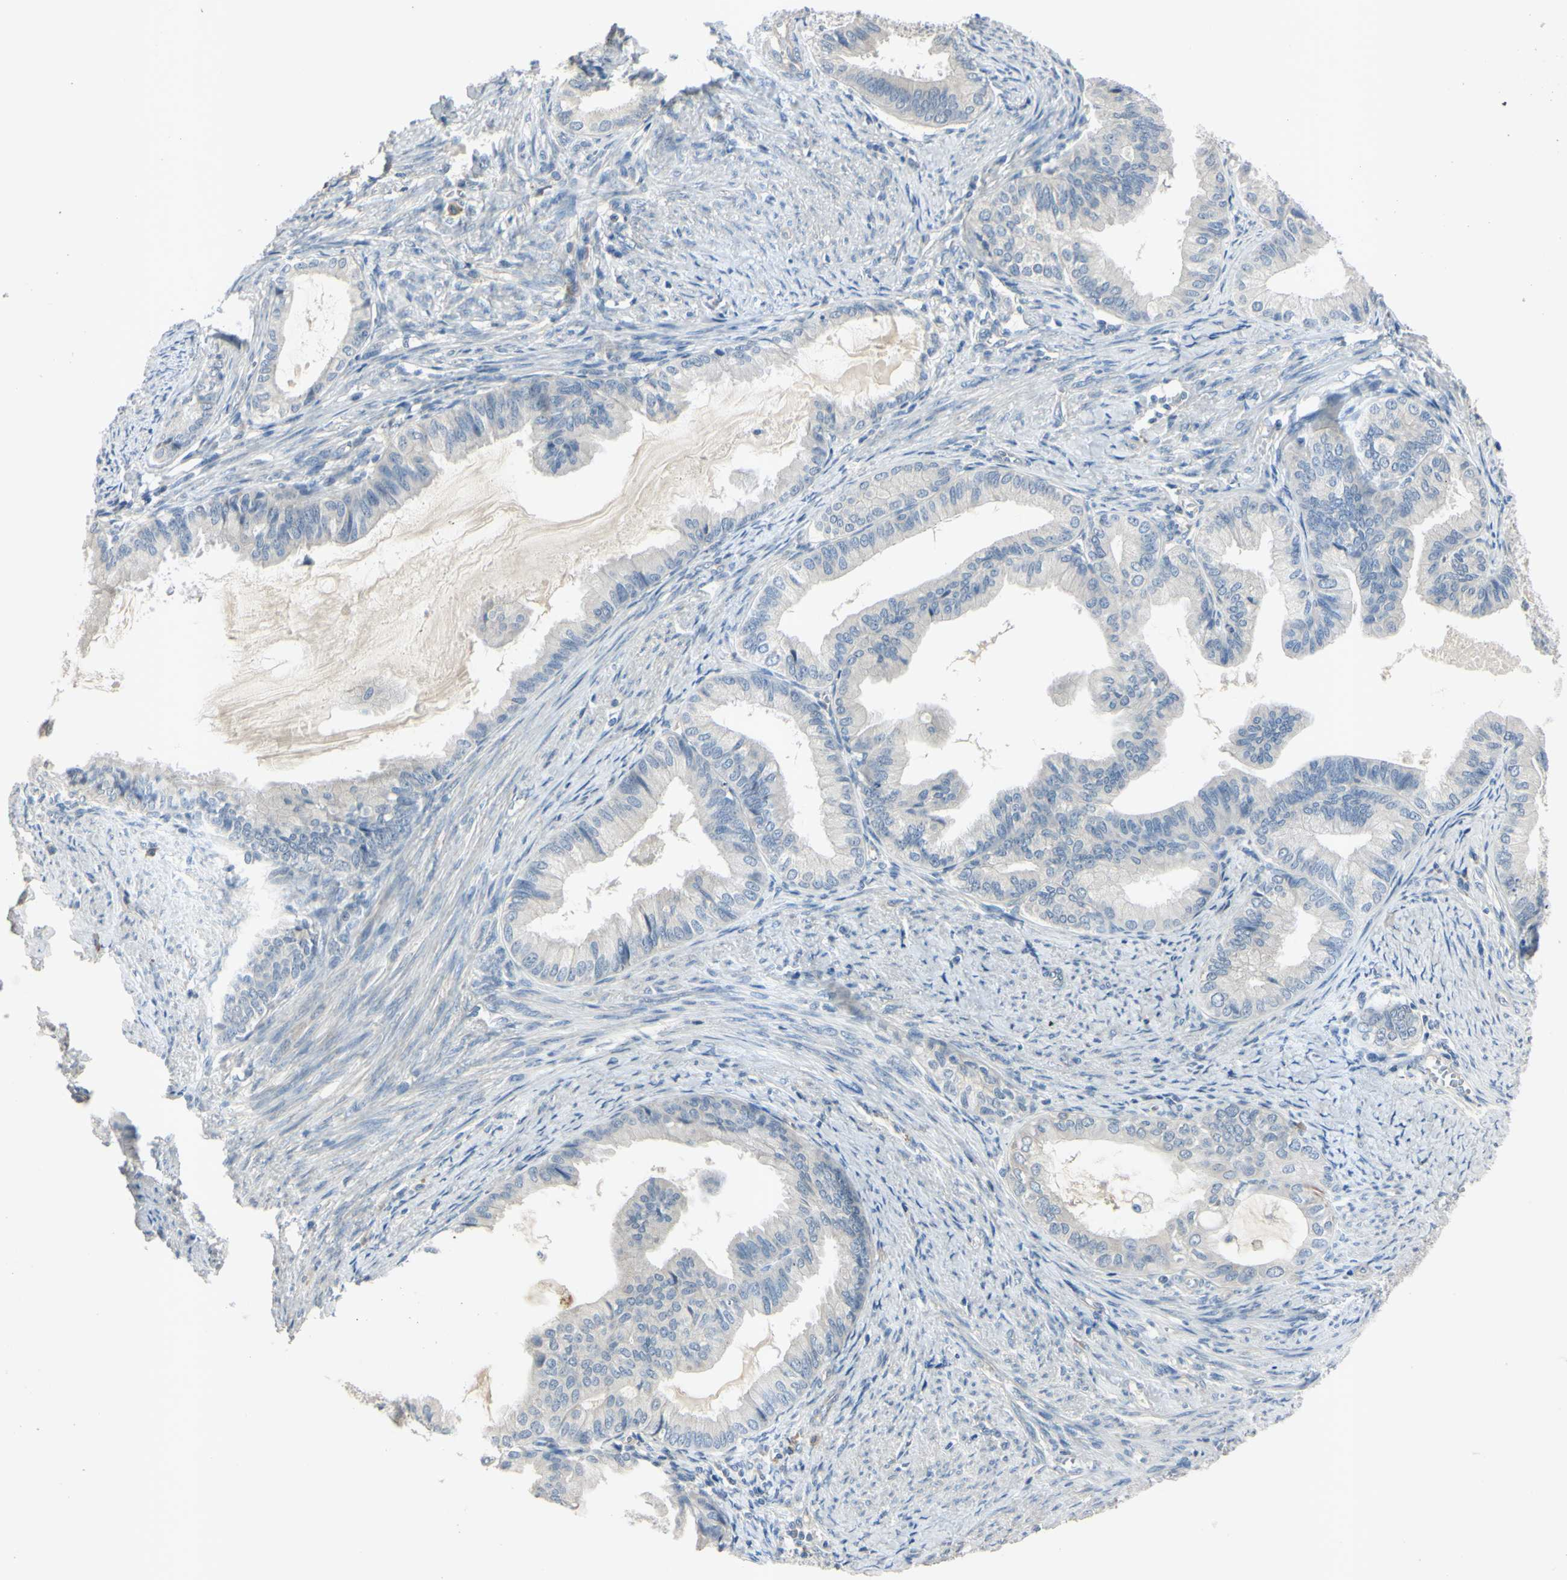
{"staining": {"intensity": "negative", "quantity": "none", "location": "none"}, "tissue": "endometrial cancer", "cell_type": "Tumor cells", "image_type": "cancer", "snomed": [{"axis": "morphology", "description": "Adenocarcinoma, NOS"}, {"axis": "topography", "description": "Endometrium"}], "caption": "This is a micrograph of immunohistochemistry (IHC) staining of endometrial cancer (adenocarcinoma), which shows no expression in tumor cells.", "gene": "AATK", "patient": {"sex": "female", "age": 86}}